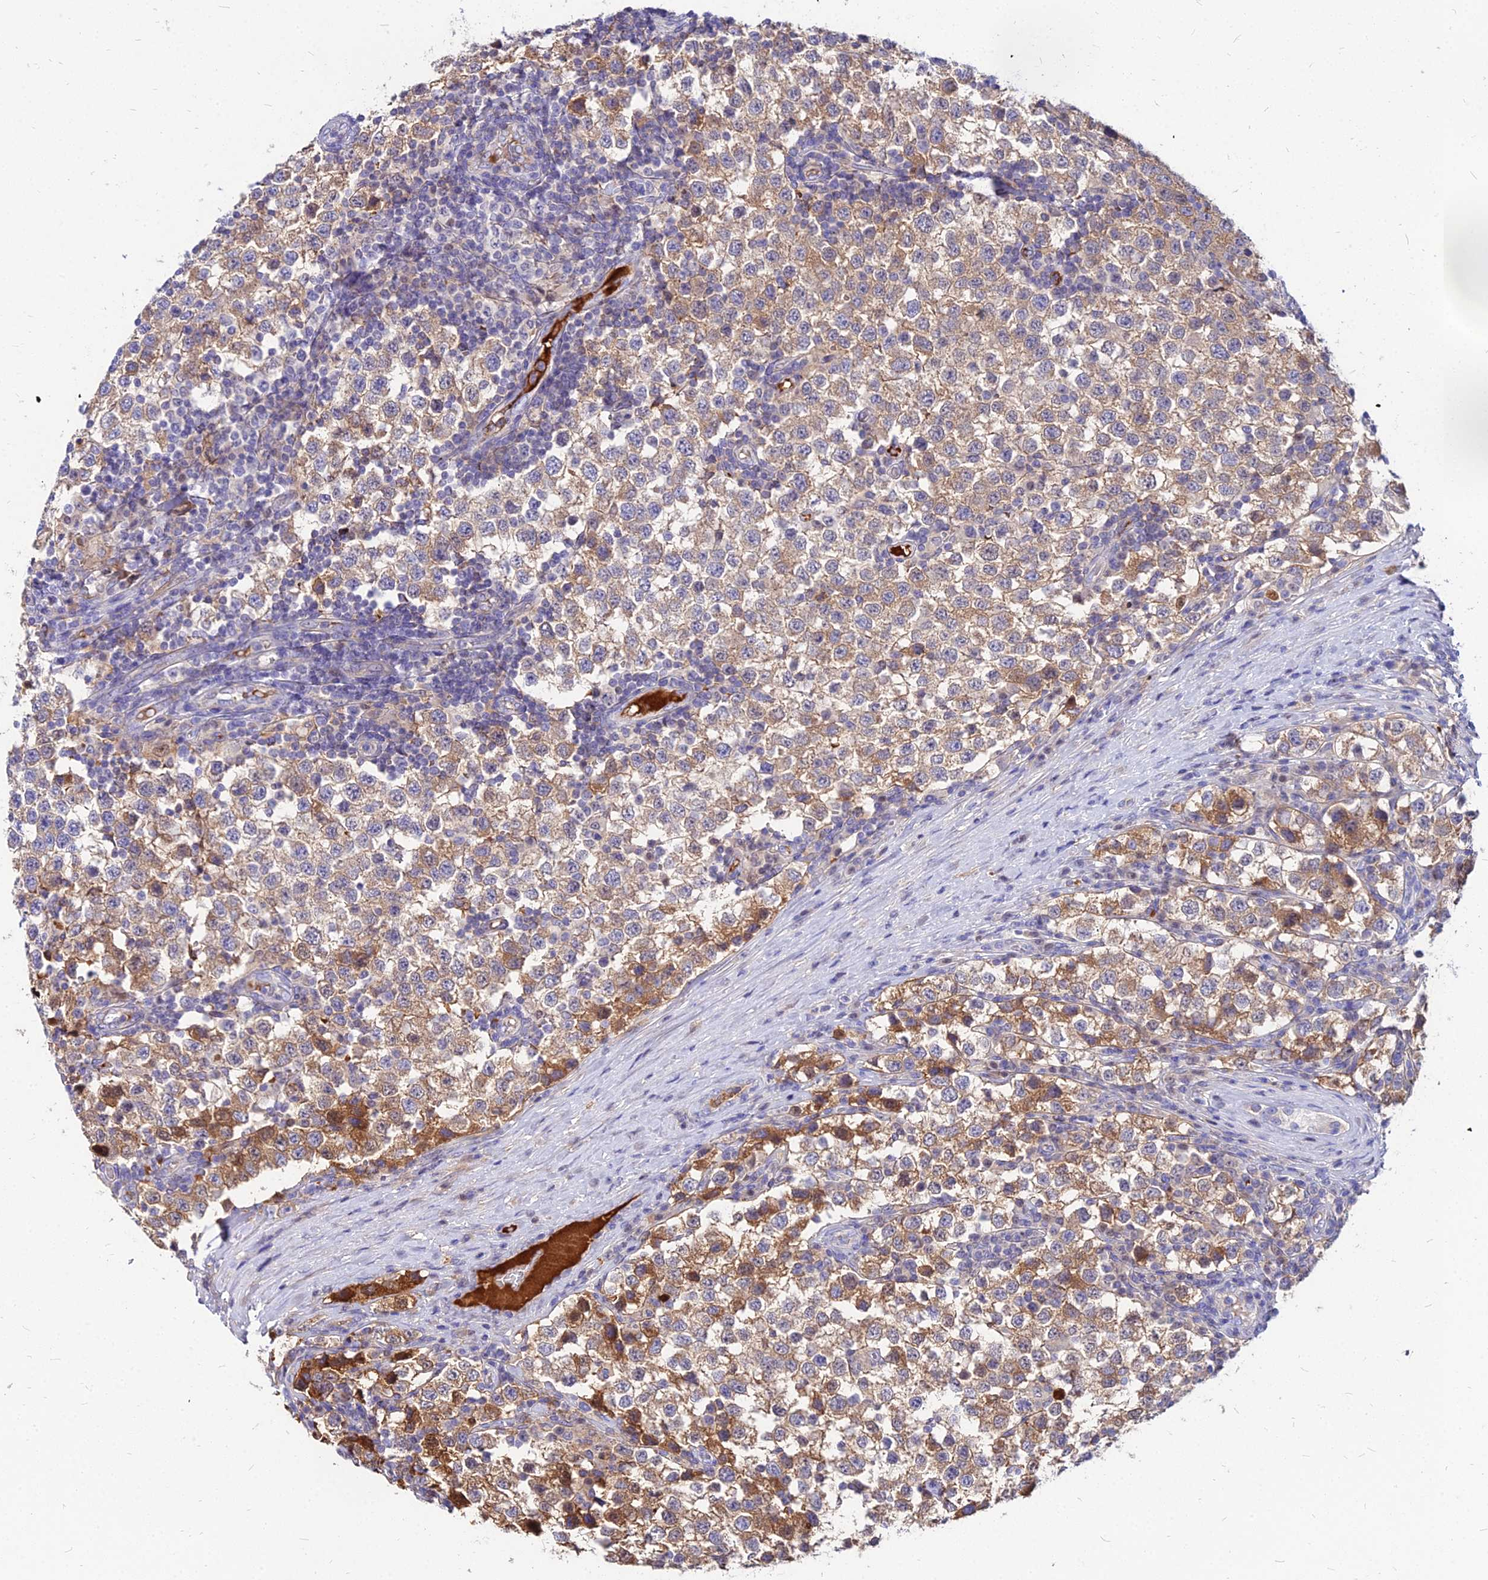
{"staining": {"intensity": "weak", "quantity": ">75%", "location": "cytoplasmic/membranous"}, "tissue": "testis cancer", "cell_type": "Tumor cells", "image_type": "cancer", "snomed": [{"axis": "morphology", "description": "Seminoma, NOS"}, {"axis": "topography", "description": "Testis"}], "caption": "High-magnification brightfield microscopy of testis cancer (seminoma) stained with DAB (3,3'-diaminobenzidine) (brown) and counterstained with hematoxylin (blue). tumor cells exhibit weak cytoplasmic/membranous positivity is appreciated in about>75% of cells.", "gene": "ACSM6", "patient": {"sex": "male", "age": 34}}